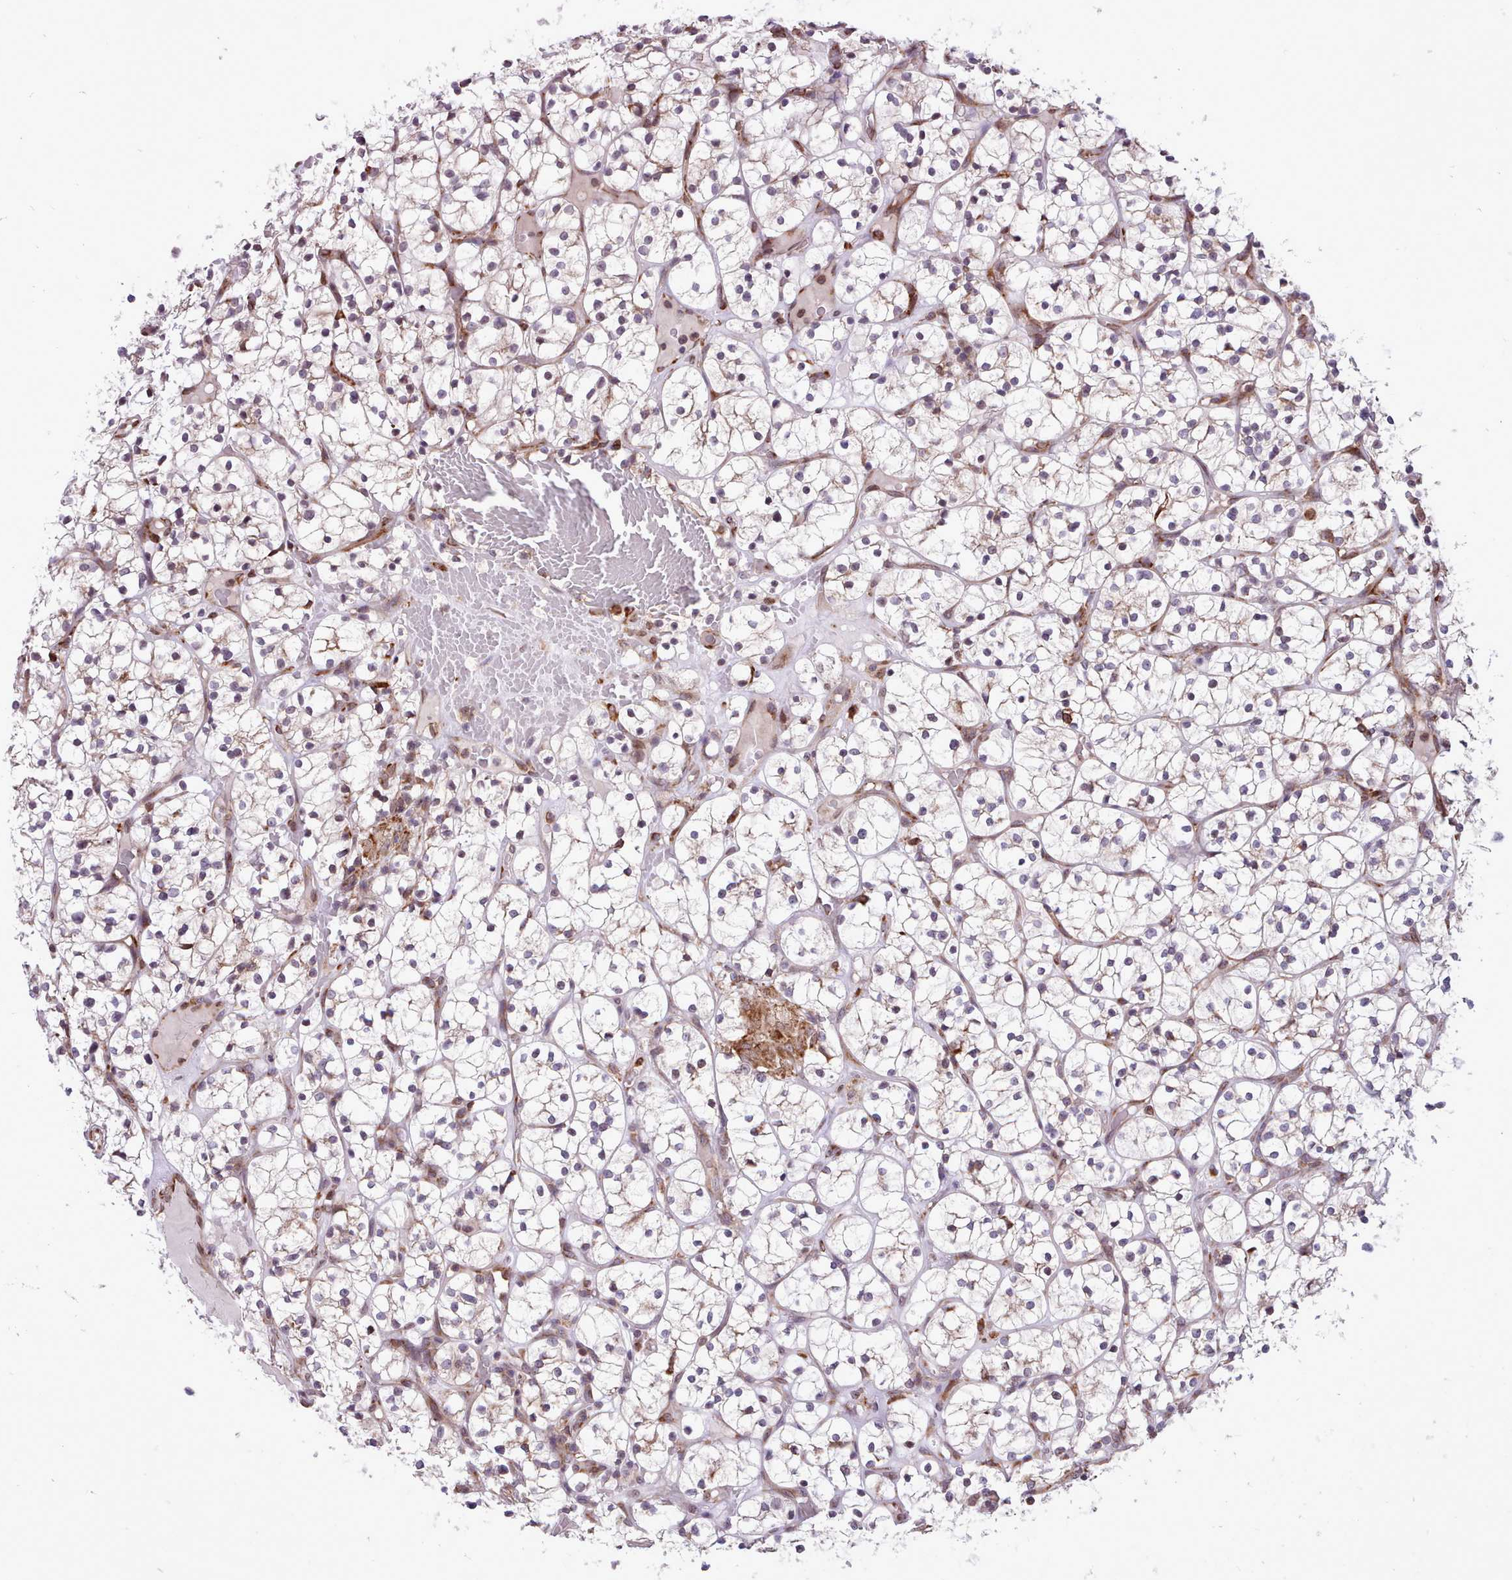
{"staining": {"intensity": "negative", "quantity": "none", "location": "none"}, "tissue": "renal cancer", "cell_type": "Tumor cells", "image_type": "cancer", "snomed": [{"axis": "morphology", "description": "Adenocarcinoma, NOS"}, {"axis": "topography", "description": "Kidney"}], "caption": "A high-resolution histopathology image shows immunohistochemistry (IHC) staining of adenocarcinoma (renal), which displays no significant expression in tumor cells.", "gene": "TTLL3", "patient": {"sex": "female", "age": 64}}